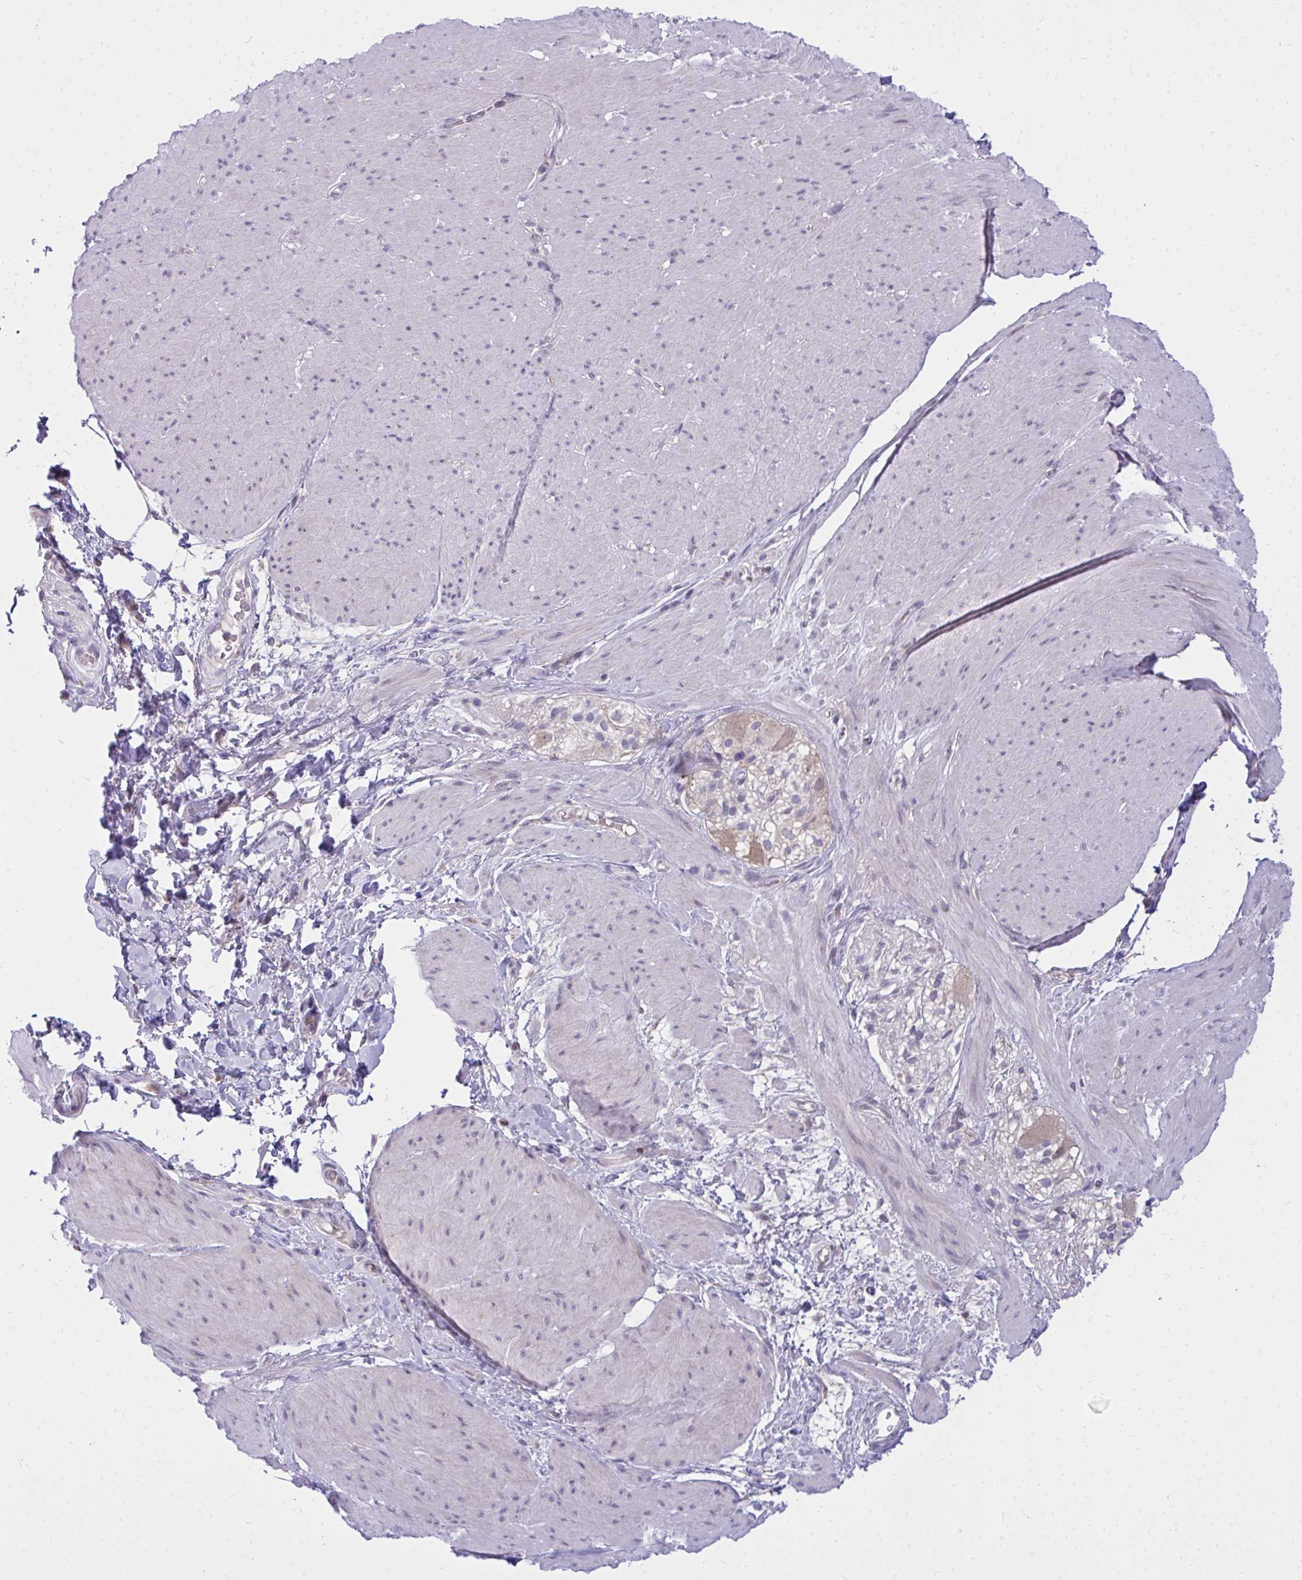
{"staining": {"intensity": "negative", "quantity": "none", "location": "none"}, "tissue": "smooth muscle", "cell_type": "Smooth muscle cells", "image_type": "normal", "snomed": [{"axis": "morphology", "description": "Normal tissue, NOS"}, {"axis": "topography", "description": "Smooth muscle"}, {"axis": "topography", "description": "Rectum"}], "caption": "High power microscopy photomicrograph of an IHC histopathology image of benign smooth muscle, revealing no significant positivity in smooth muscle cells.", "gene": "ZSCAN25", "patient": {"sex": "male", "age": 53}}